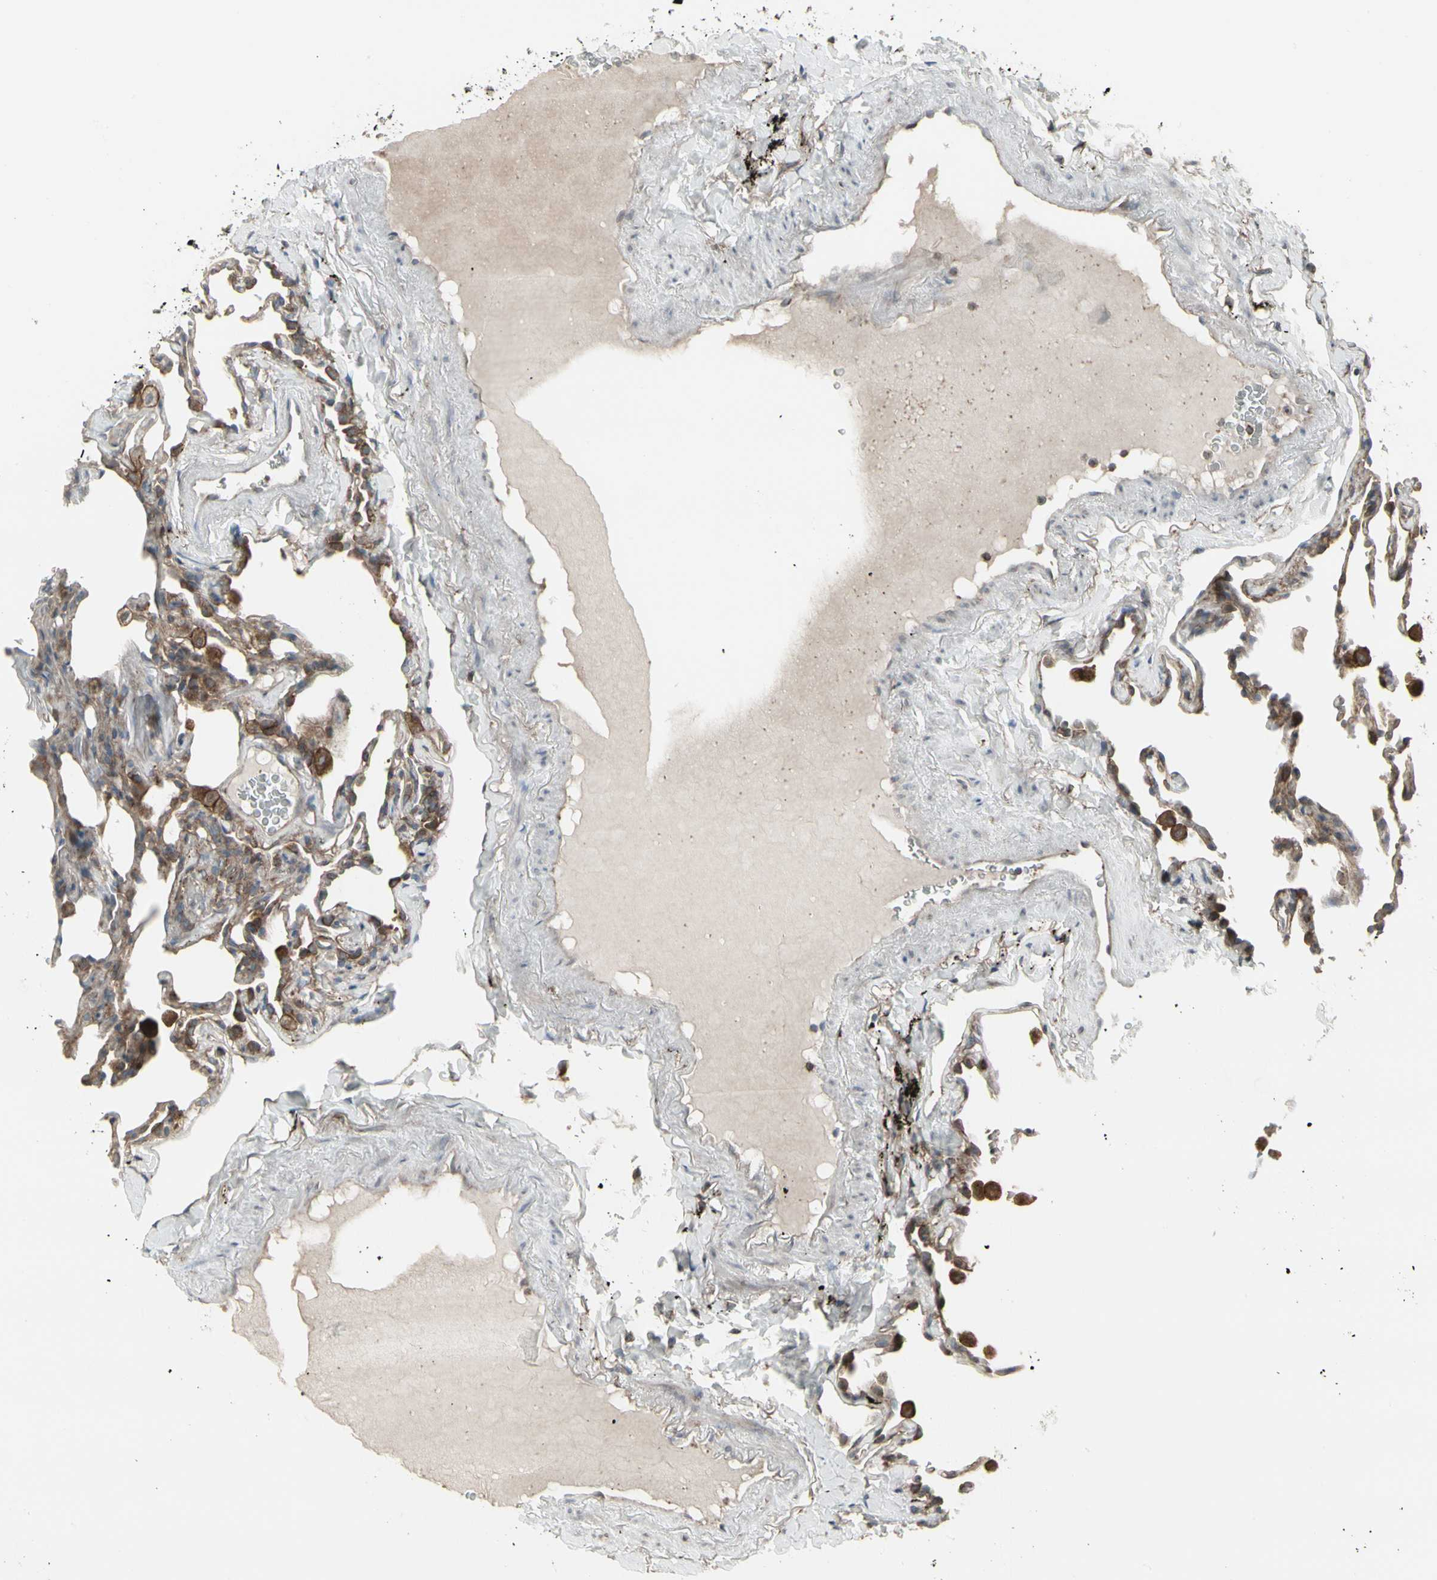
{"staining": {"intensity": "negative", "quantity": "none", "location": "none"}, "tissue": "lung", "cell_type": "Alveolar cells", "image_type": "normal", "snomed": [{"axis": "morphology", "description": "Normal tissue, NOS"}, {"axis": "morphology", "description": "Soft tissue tumor metastatic"}, {"axis": "topography", "description": "Lung"}], "caption": "High magnification brightfield microscopy of unremarkable lung stained with DAB (brown) and counterstained with hematoxylin (blue): alveolar cells show no significant expression. Nuclei are stained in blue.", "gene": "EPS15", "patient": {"sex": "male", "age": 59}}